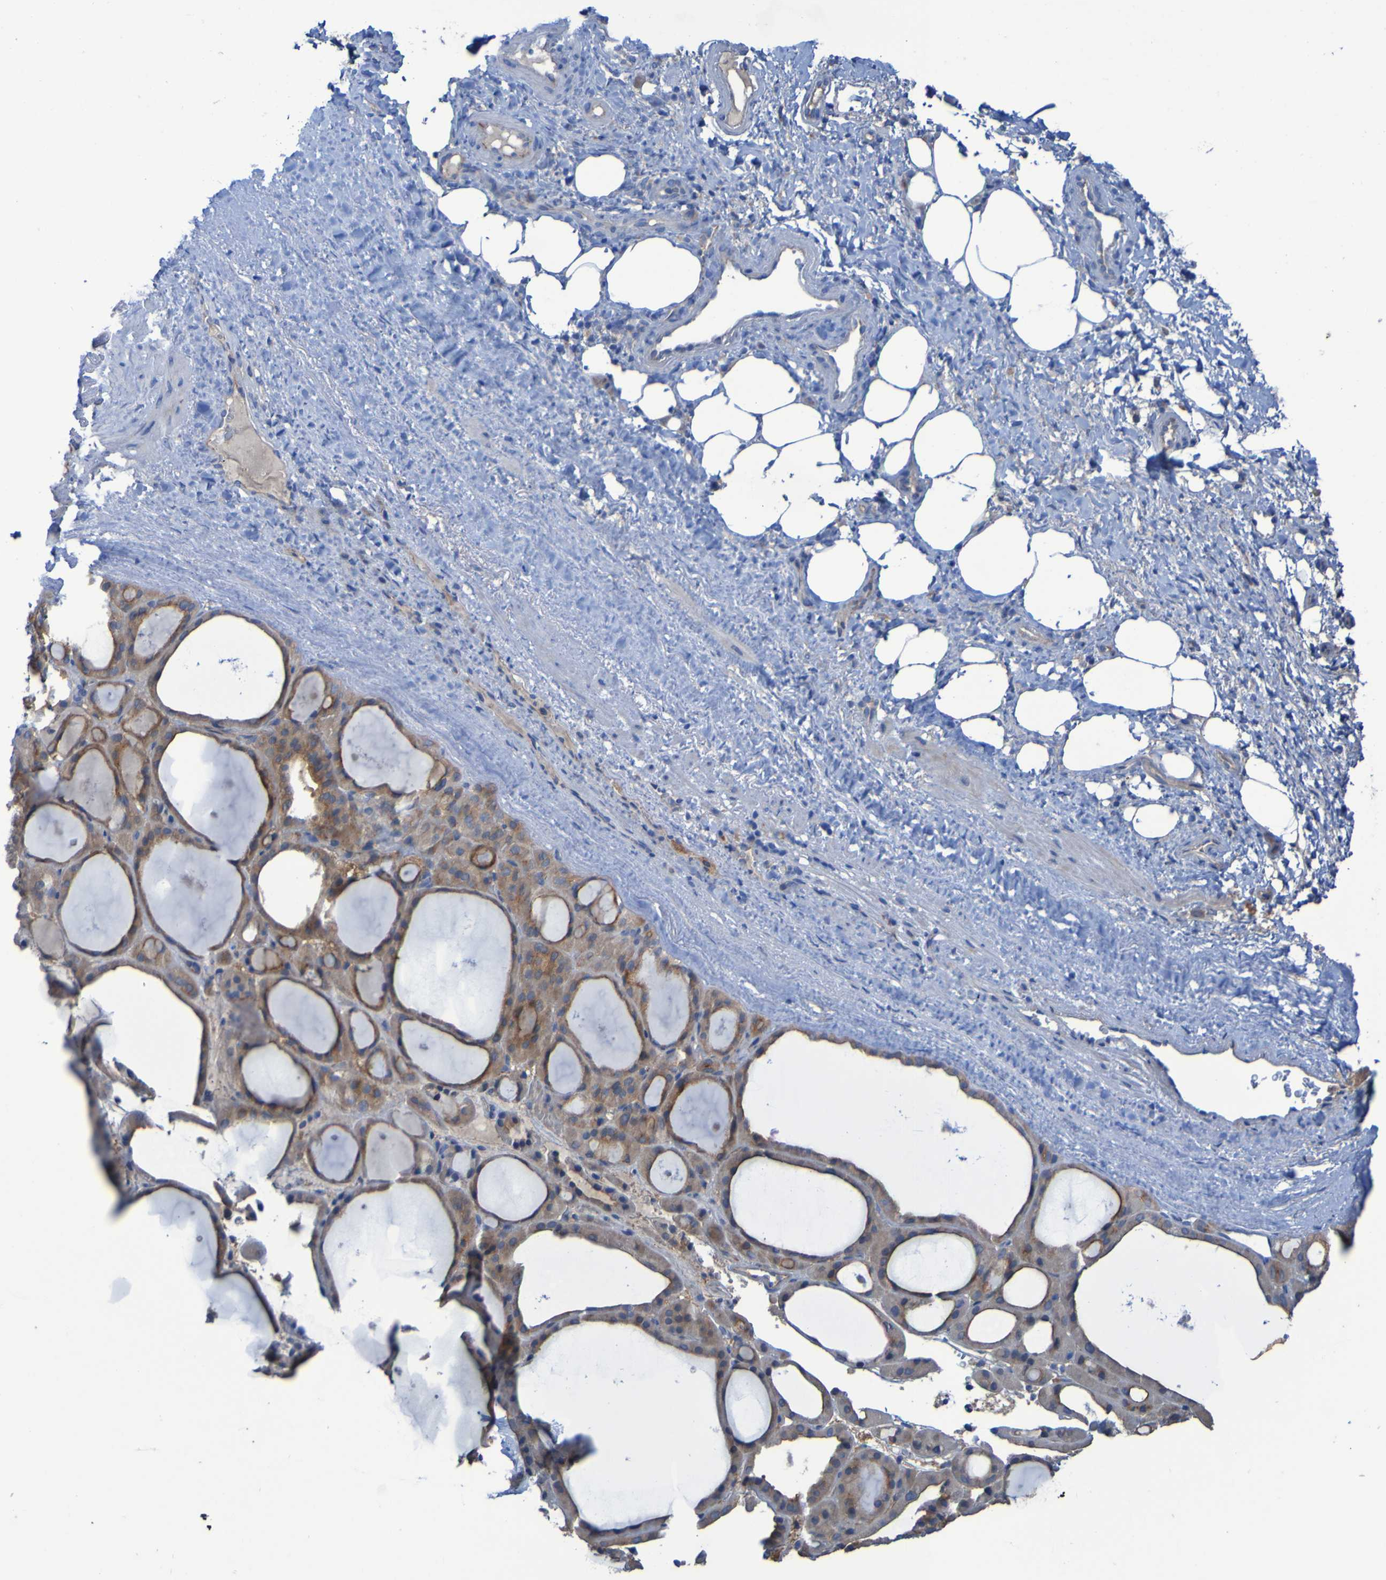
{"staining": {"intensity": "moderate", "quantity": ">75%", "location": "cytoplasmic/membranous"}, "tissue": "thyroid gland", "cell_type": "Glandular cells", "image_type": "normal", "snomed": [{"axis": "morphology", "description": "Normal tissue, NOS"}, {"axis": "morphology", "description": "Carcinoma, NOS"}, {"axis": "topography", "description": "Thyroid gland"}], "caption": "A high-resolution photomicrograph shows immunohistochemistry (IHC) staining of unremarkable thyroid gland, which exhibits moderate cytoplasmic/membranous staining in about >75% of glandular cells. Using DAB (brown) and hematoxylin (blue) stains, captured at high magnification using brightfield microscopy.", "gene": "ARHGEF16", "patient": {"sex": "female", "age": 86}}